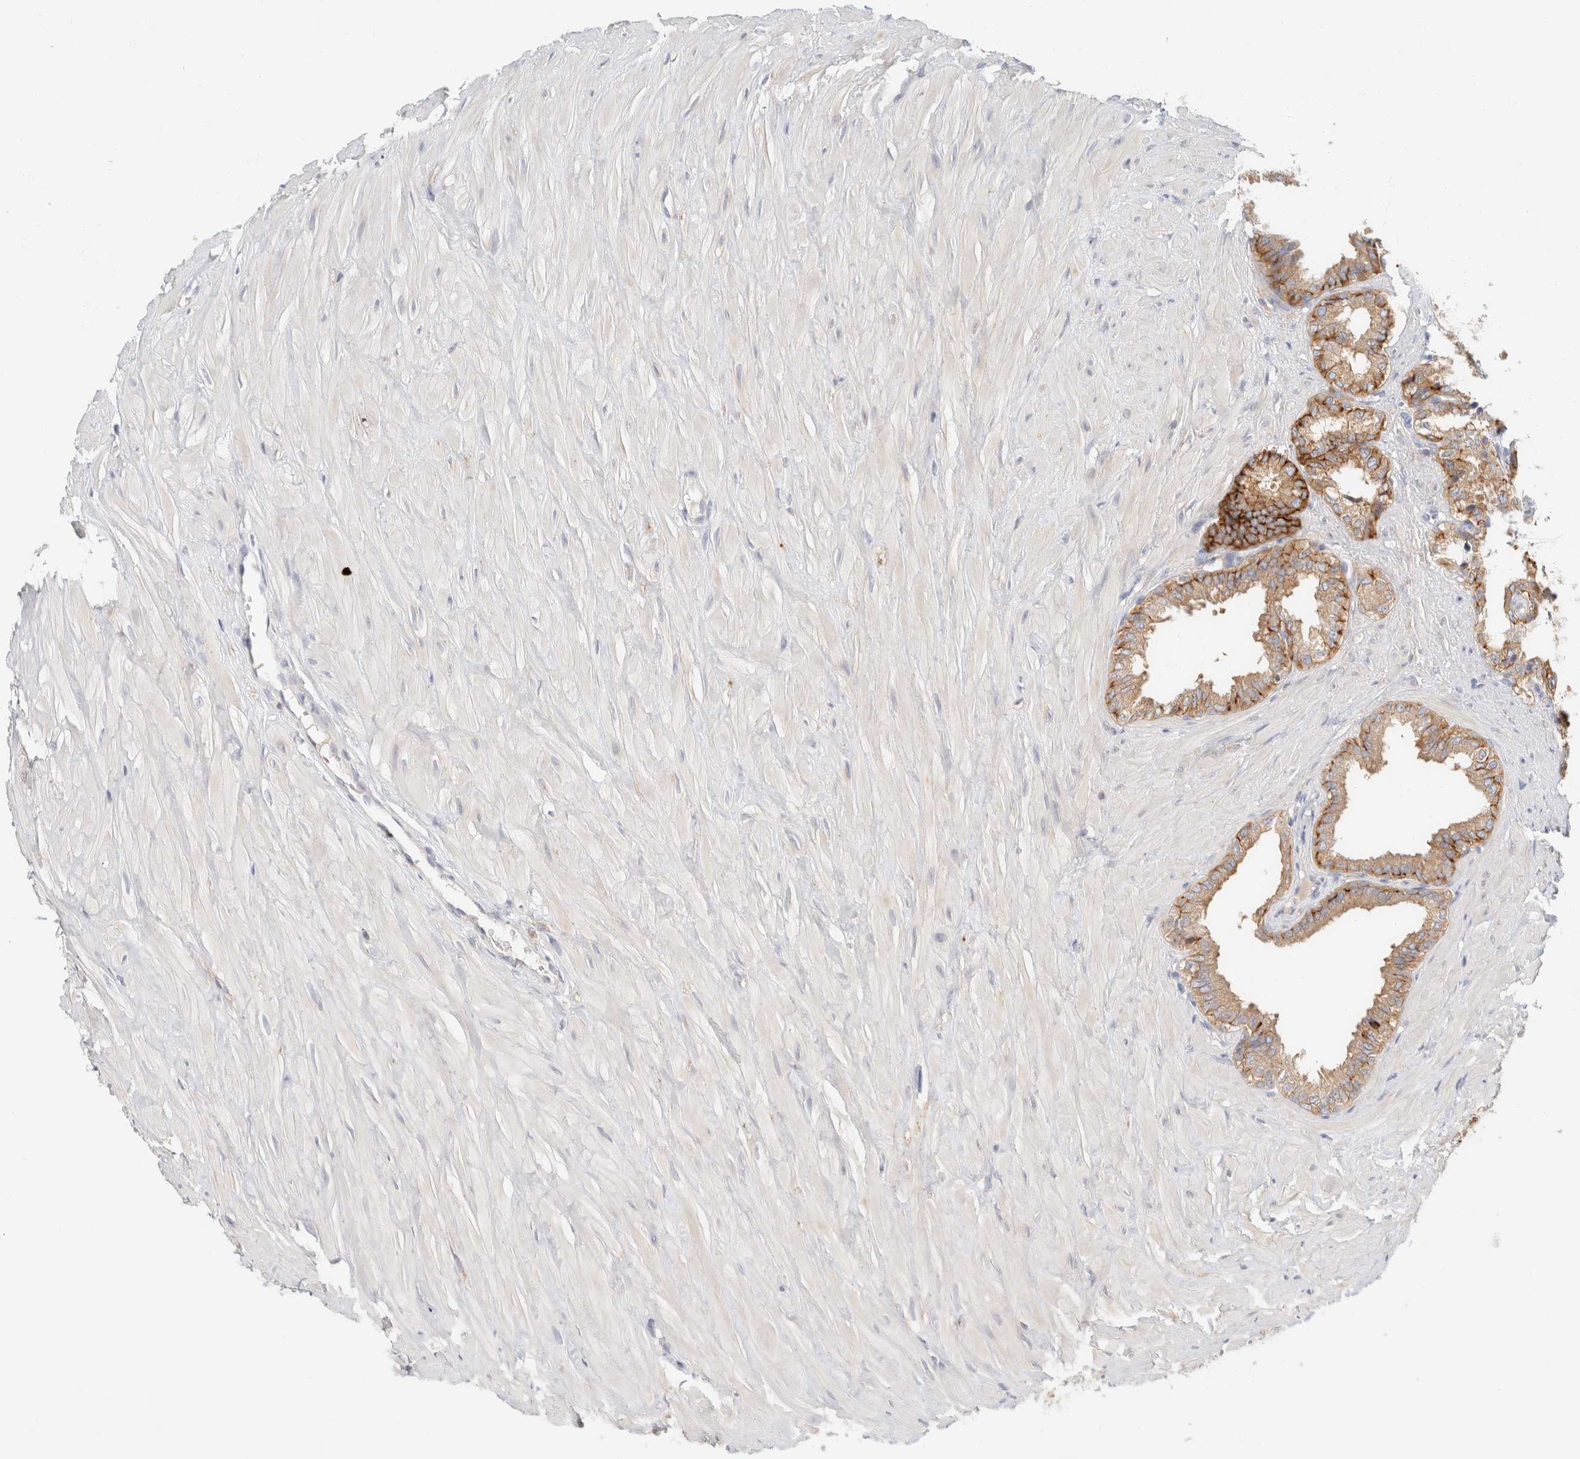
{"staining": {"intensity": "moderate", "quantity": "25%-75%", "location": "cytoplasmic/membranous"}, "tissue": "seminal vesicle", "cell_type": "Glandular cells", "image_type": "normal", "snomed": [{"axis": "morphology", "description": "Normal tissue, NOS"}, {"axis": "topography", "description": "Seminal veicle"}], "caption": "Protein expression analysis of benign human seminal vesicle reveals moderate cytoplasmic/membranous staining in approximately 25%-75% of glandular cells.", "gene": "SH3GLB2", "patient": {"sex": "male", "age": 64}}